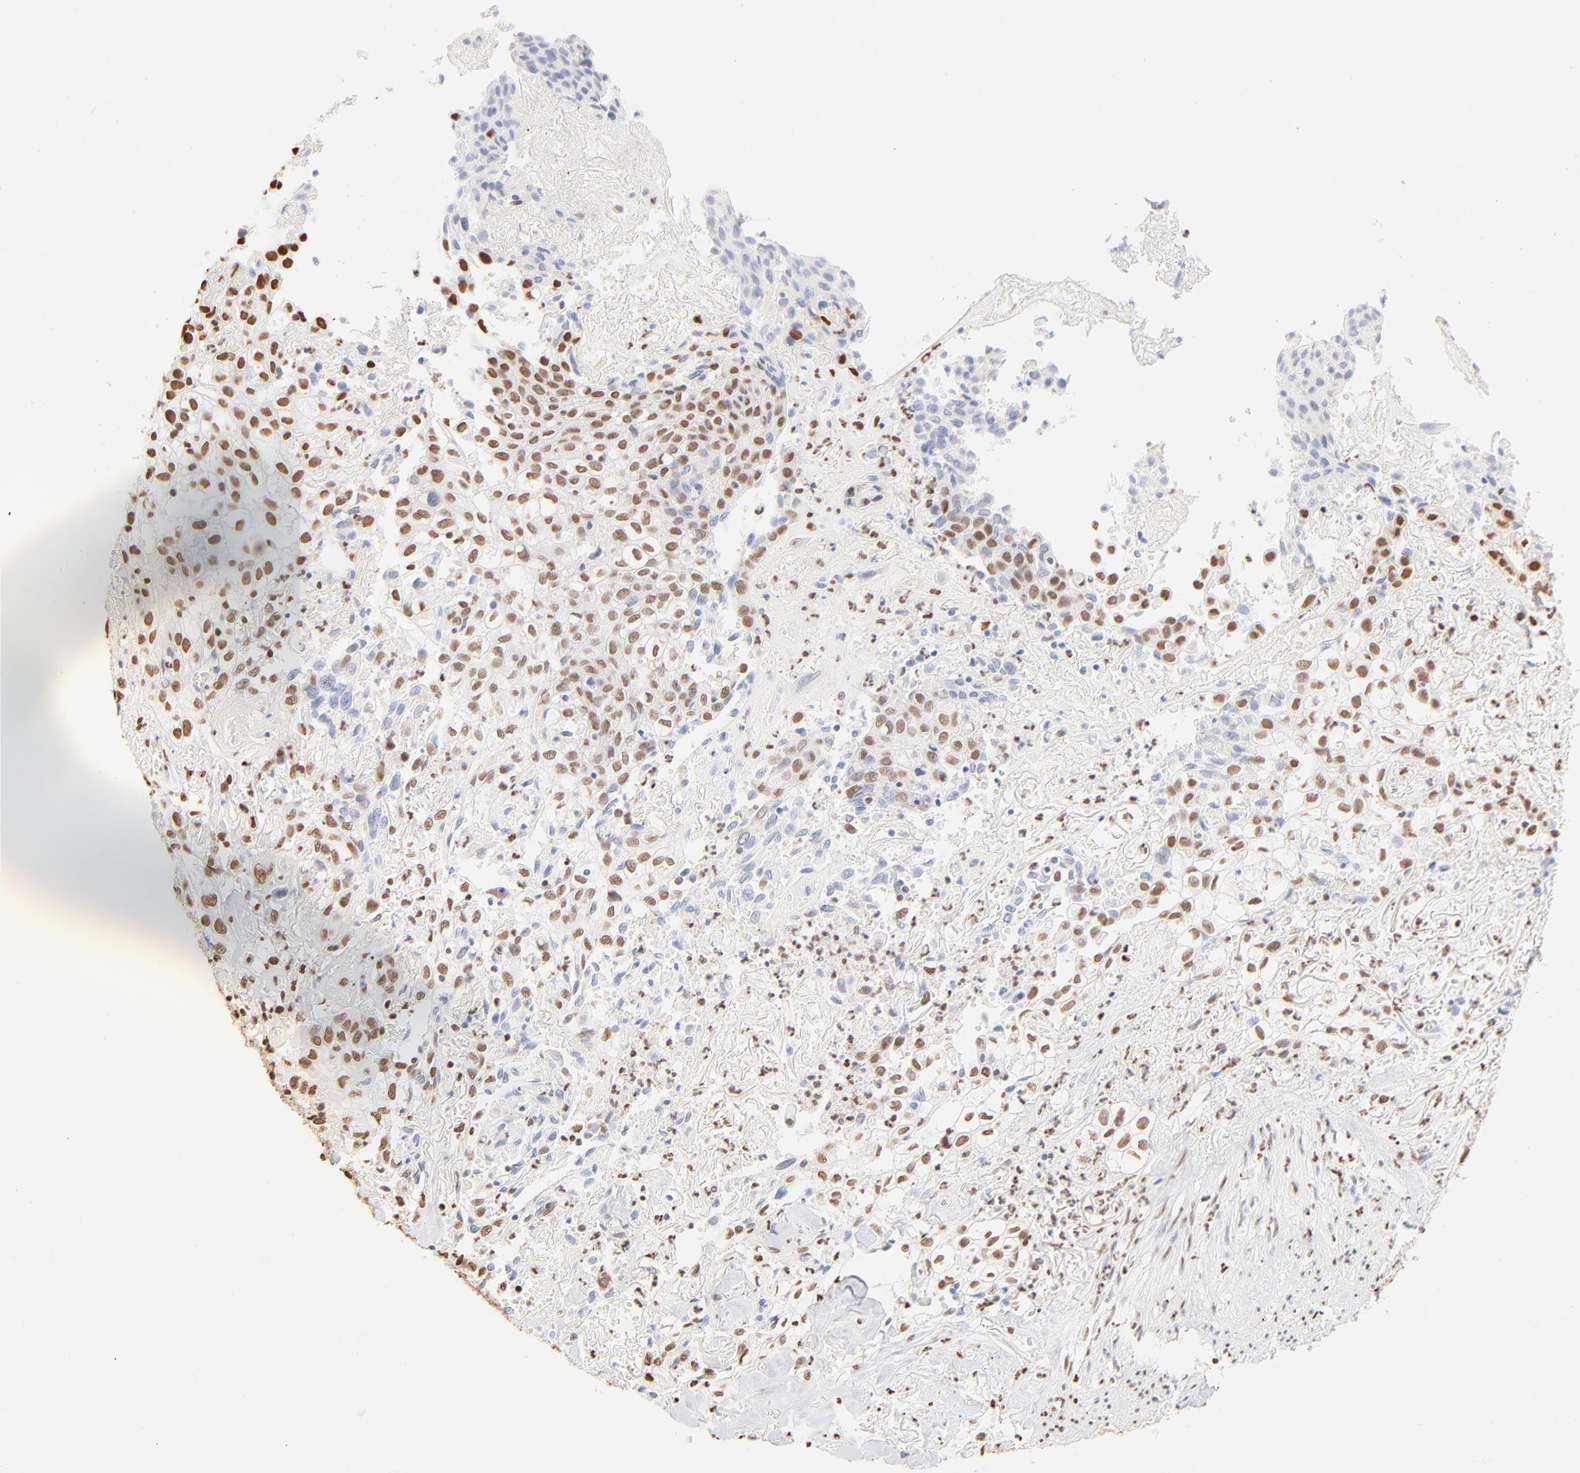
{"staining": {"intensity": "moderate", "quantity": ">75%", "location": "nuclear"}, "tissue": "skin cancer", "cell_type": "Tumor cells", "image_type": "cancer", "snomed": [{"axis": "morphology", "description": "Squamous cell carcinoma, NOS"}, {"axis": "topography", "description": "Skin"}], "caption": "Skin squamous cell carcinoma stained for a protein reveals moderate nuclear positivity in tumor cells.", "gene": "ZNF540", "patient": {"sex": "male", "age": 65}}